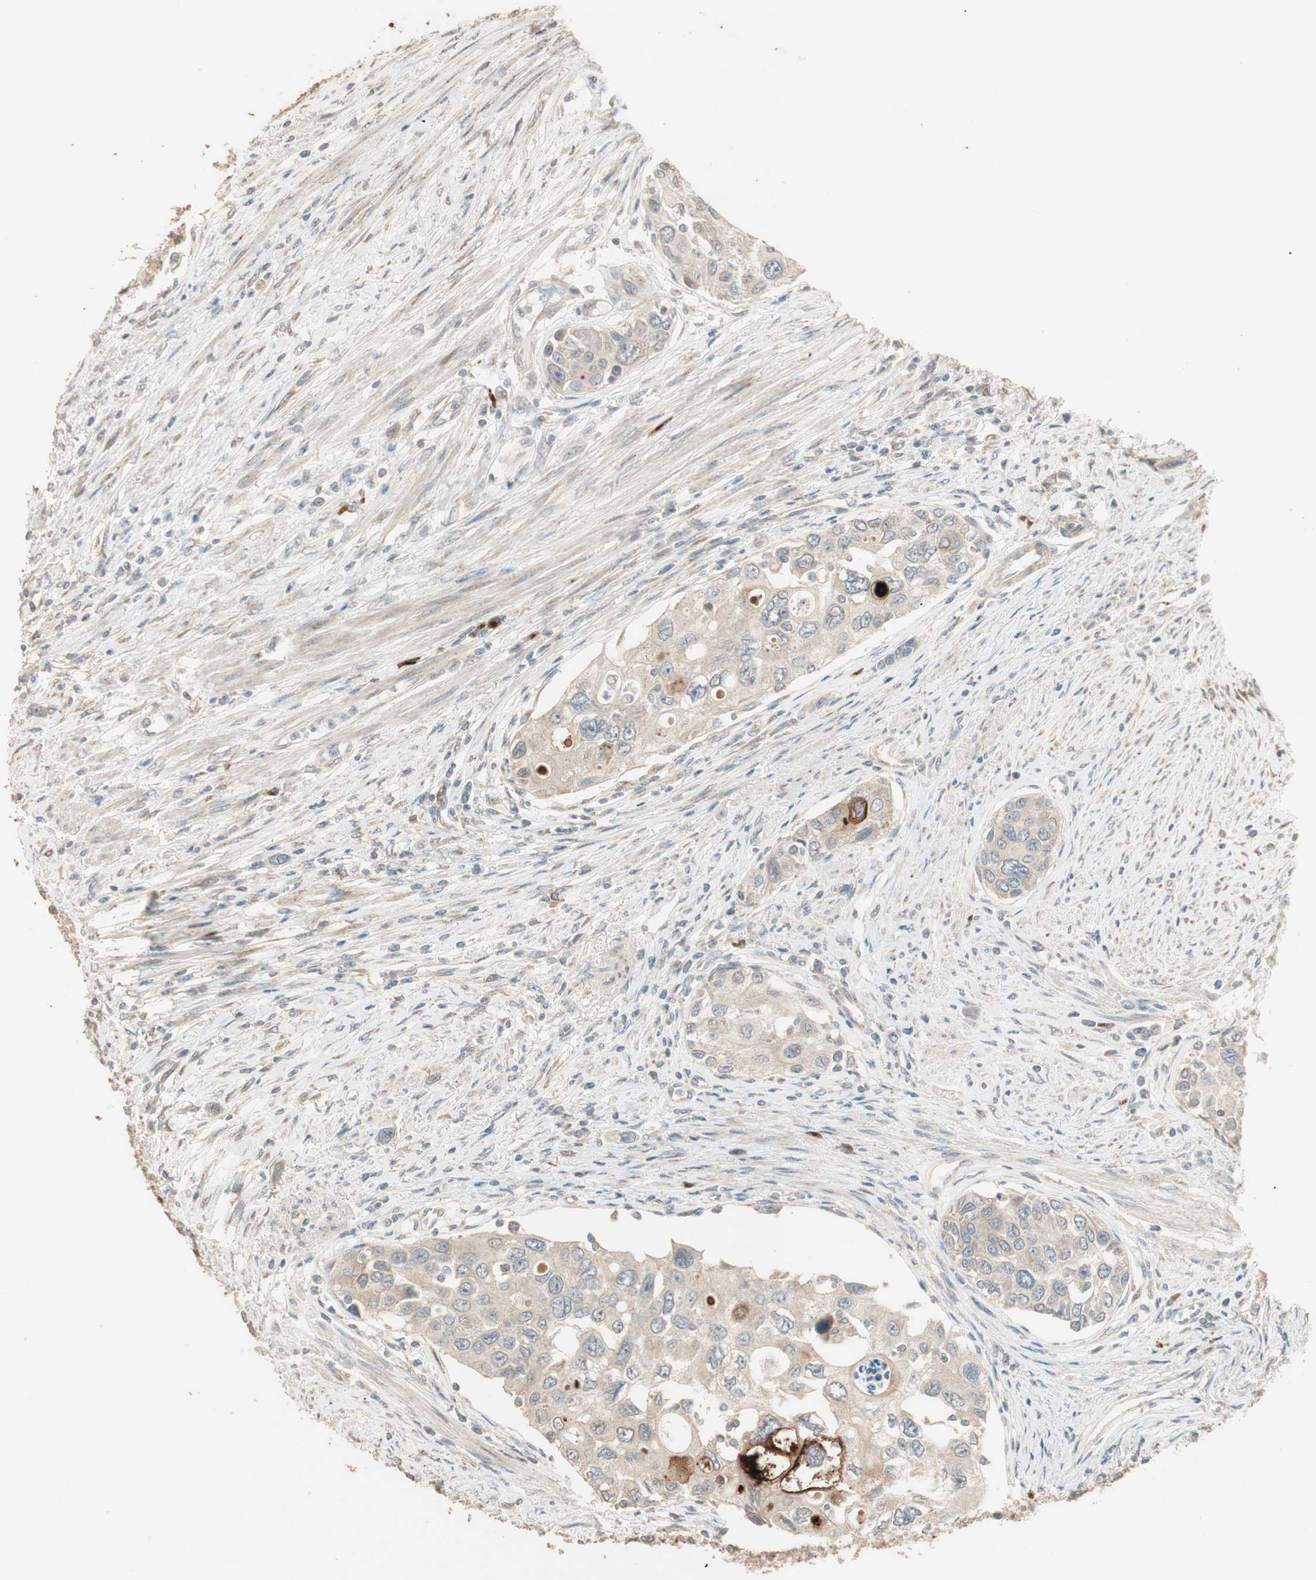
{"staining": {"intensity": "weak", "quantity": ">75%", "location": "cytoplasmic/membranous"}, "tissue": "urothelial cancer", "cell_type": "Tumor cells", "image_type": "cancer", "snomed": [{"axis": "morphology", "description": "Urothelial carcinoma, High grade"}, {"axis": "topography", "description": "Urinary bladder"}], "caption": "Immunohistochemistry (IHC) of urothelial cancer shows low levels of weak cytoplasmic/membranous expression in about >75% of tumor cells. Nuclei are stained in blue.", "gene": "RARRES1", "patient": {"sex": "female", "age": 56}}